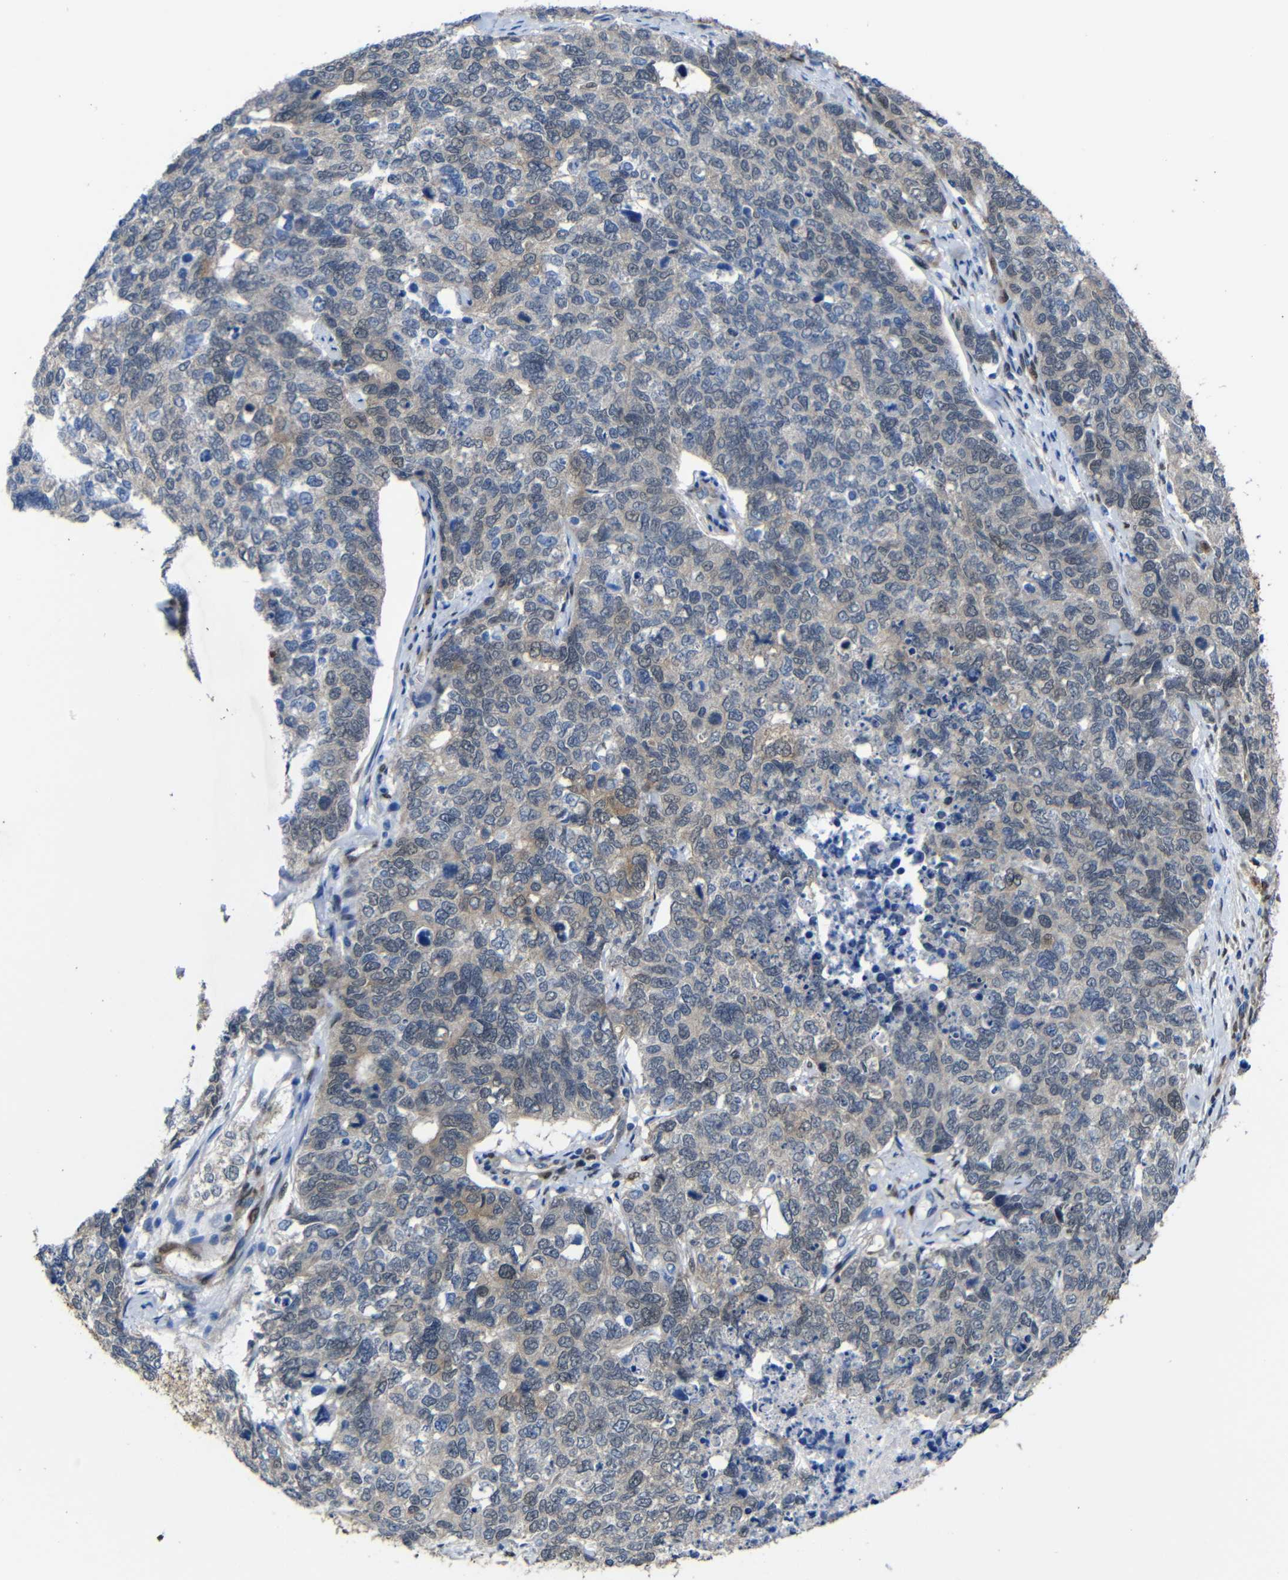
{"staining": {"intensity": "weak", "quantity": "25%-75%", "location": "cytoplasmic/membranous"}, "tissue": "cervical cancer", "cell_type": "Tumor cells", "image_type": "cancer", "snomed": [{"axis": "morphology", "description": "Squamous cell carcinoma, NOS"}, {"axis": "topography", "description": "Cervix"}], "caption": "Protein analysis of cervical squamous cell carcinoma tissue demonstrates weak cytoplasmic/membranous positivity in about 25%-75% of tumor cells.", "gene": "YAP1", "patient": {"sex": "female", "age": 63}}